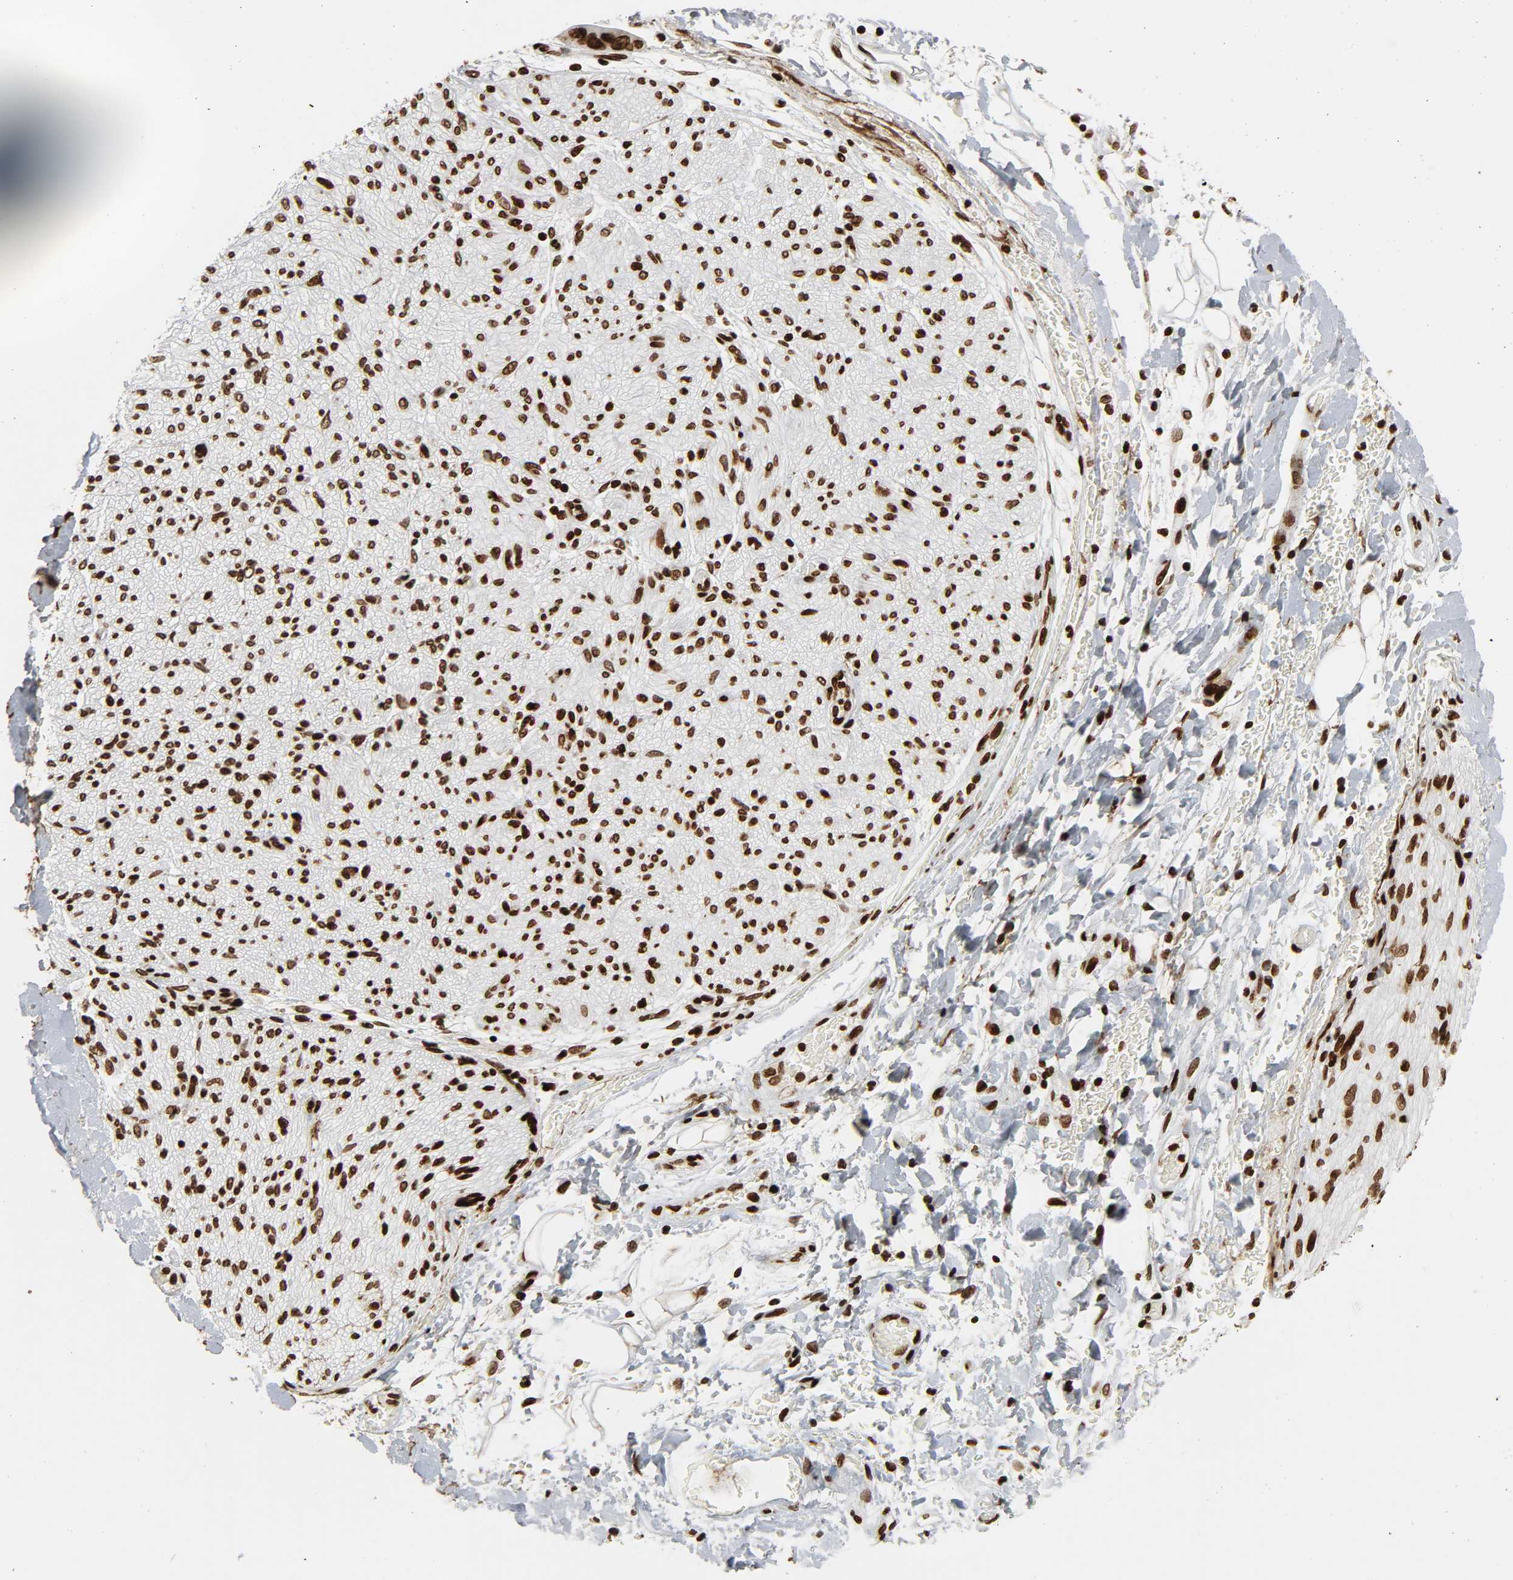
{"staining": {"intensity": "strong", "quantity": ">75%", "location": "nuclear"}, "tissue": "adipose tissue", "cell_type": "Adipocytes", "image_type": "normal", "snomed": [{"axis": "morphology", "description": "Normal tissue, NOS"}, {"axis": "morphology", "description": "Cholangiocarcinoma"}, {"axis": "topography", "description": "Liver"}, {"axis": "topography", "description": "Peripheral nerve tissue"}], "caption": "Benign adipose tissue was stained to show a protein in brown. There is high levels of strong nuclear staining in approximately >75% of adipocytes. (Stains: DAB (3,3'-diaminobenzidine) in brown, nuclei in blue, Microscopy: brightfield microscopy at high magnification).", "gene": "RXRA", "patient": {"sex": "male", "age": 50}}